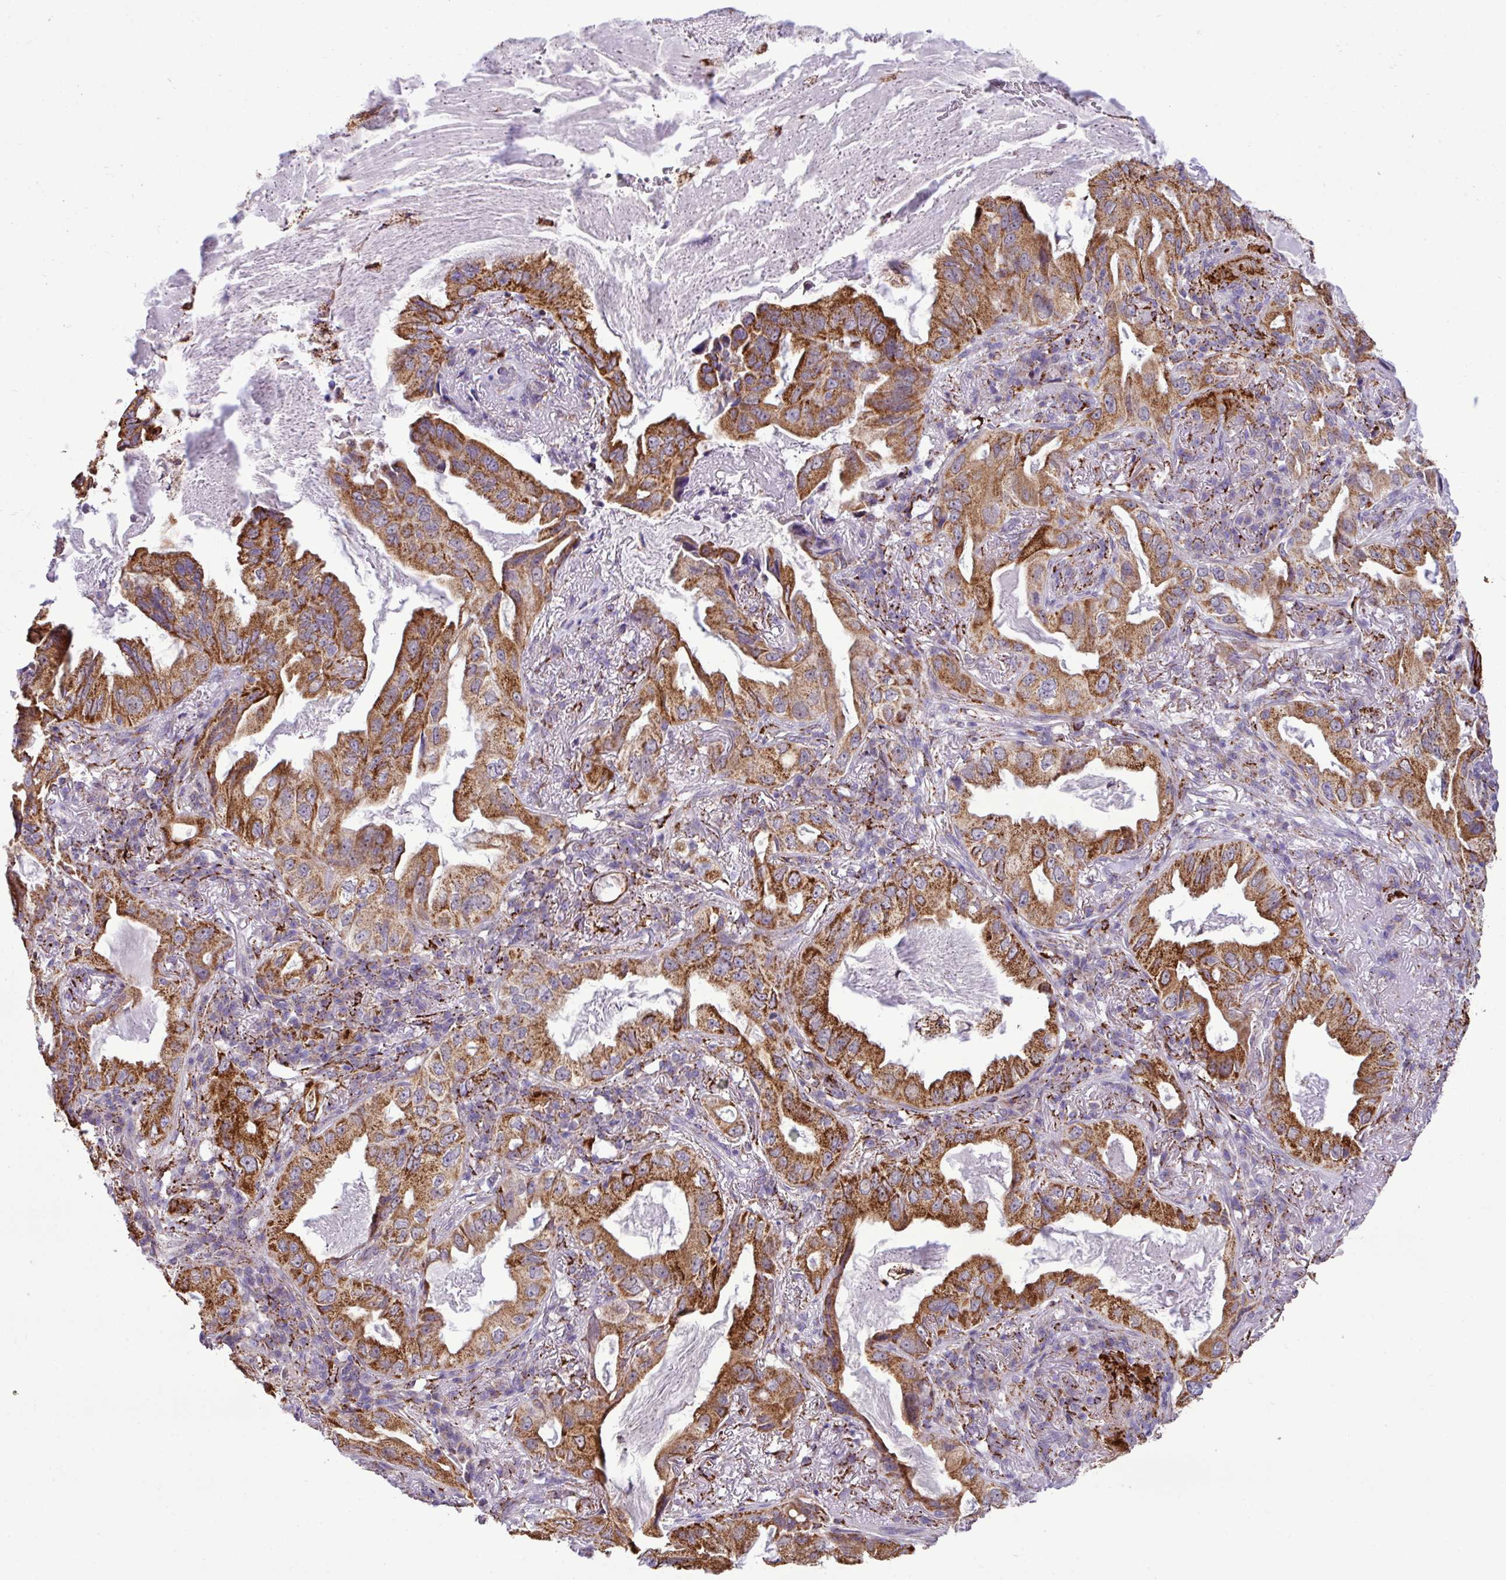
{"staining": {"intensity": "strong", "quantity": ">75%", "location": "cytoplasmic/membranous"}, "tissue": "lung cancer", "cell_type": "Tumor cells", "image_type": "cancer", "snomed": [{"axis": "morphology", "description": "Adenocarcinoma, NOS"}, {"axis": "topography", "description": "Lung"}], "caption": "This is an image of immunohistochemistry staining of adenocarcinoma (lung), which shows strong positivity in the cytoplasmic/membranous of tumor cells.", "gene": "SGPP1", "patient": {"sex": "female", "age": 69}}